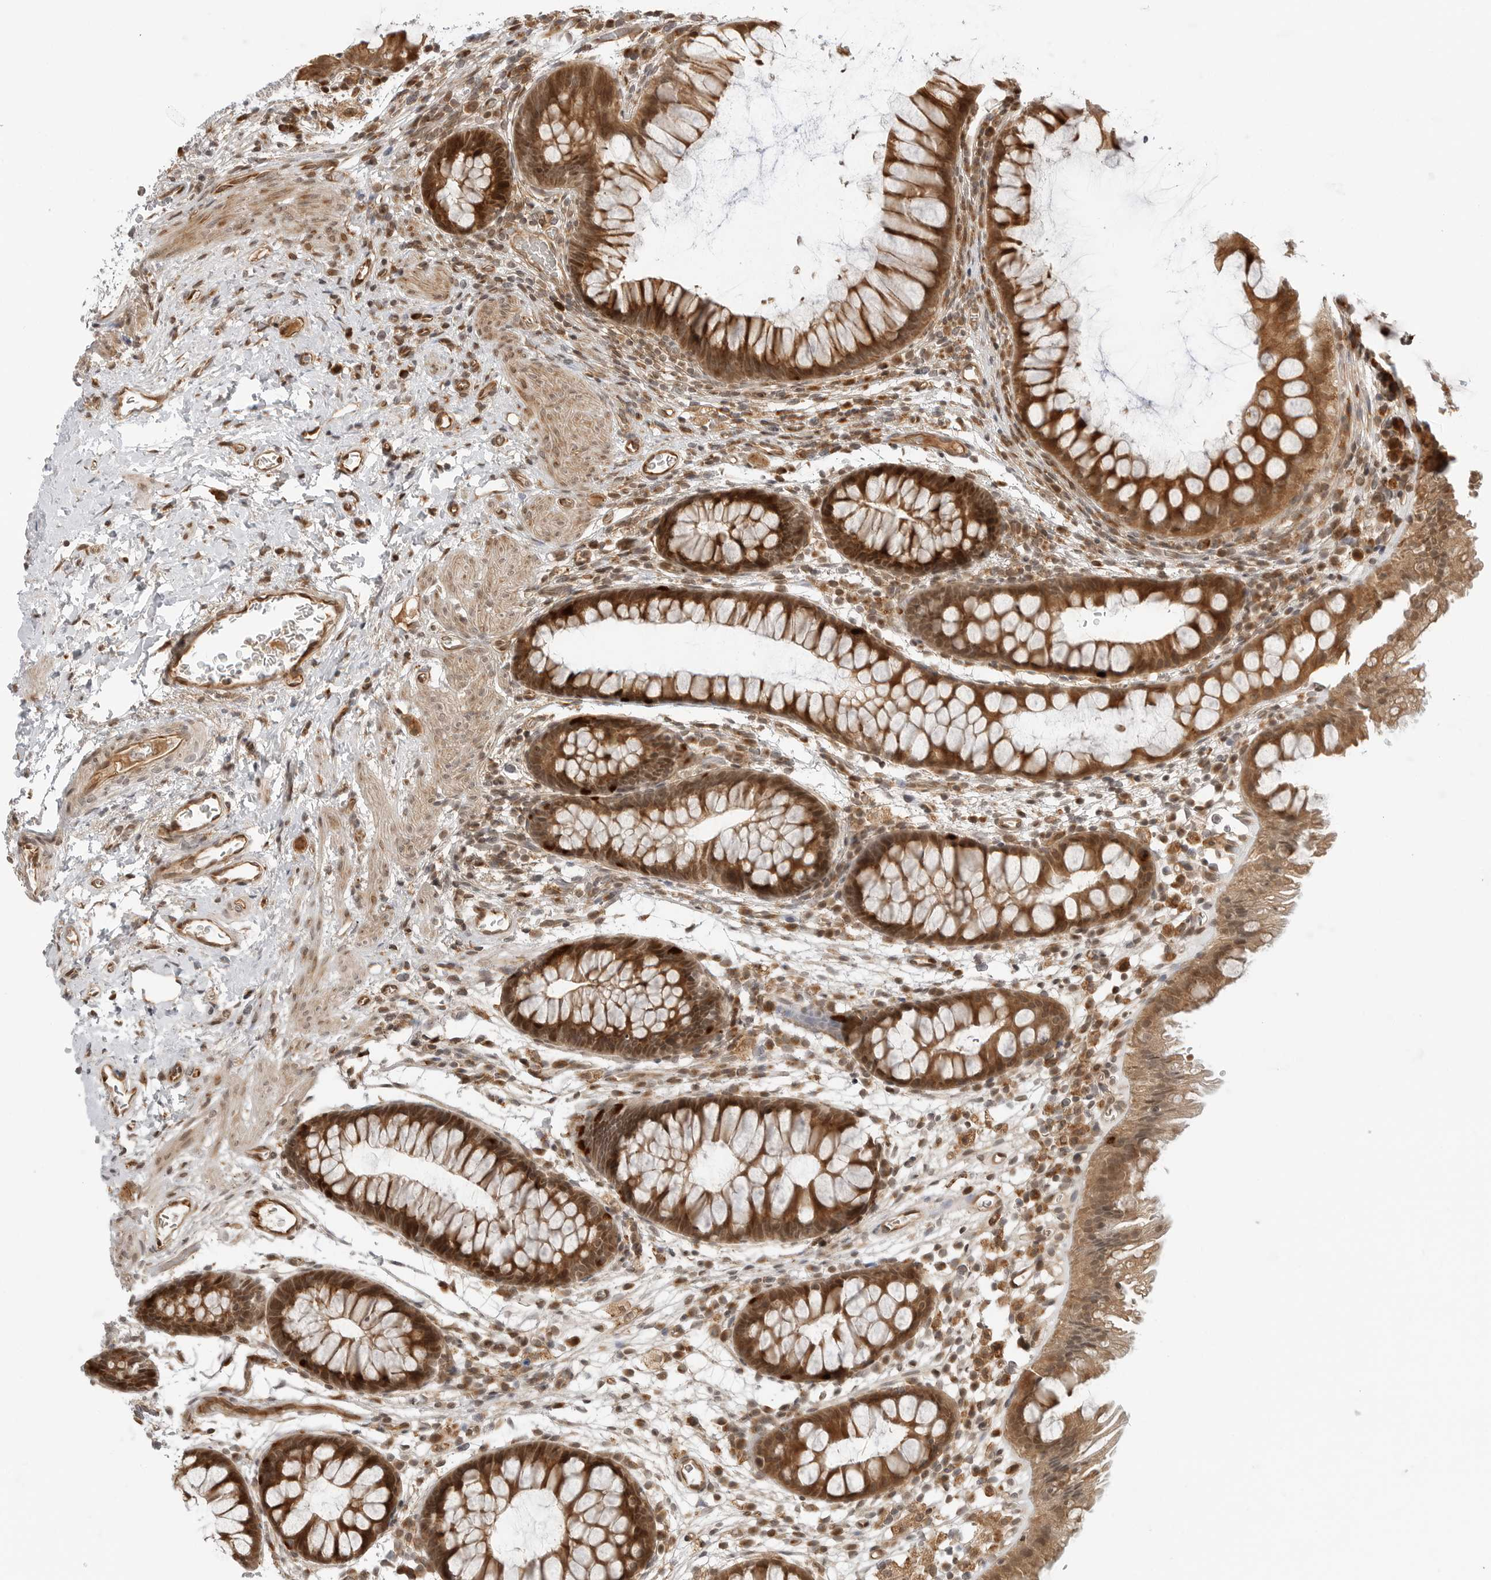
{"staining": {"intensity": "moderate", "quantity": "25%-75%", "location": "cytoplasmic/membranous"}, "tissue": "colon", "cell_type": "Endothelial cells", "image_type": "normal", "snomed": [{"axis": "morphology", "description": "Normal tissue, NOS"}, {"axis": "topography", "description": "Colon"}], "caption": "Protein expression by IHC exhibits moderate cytoplasmic/membranous expression in approximately 25%-75% of endothelial cells in benign colon.", "gene": "TIPRL", "patient": {"sex": "female", "age": 62}}